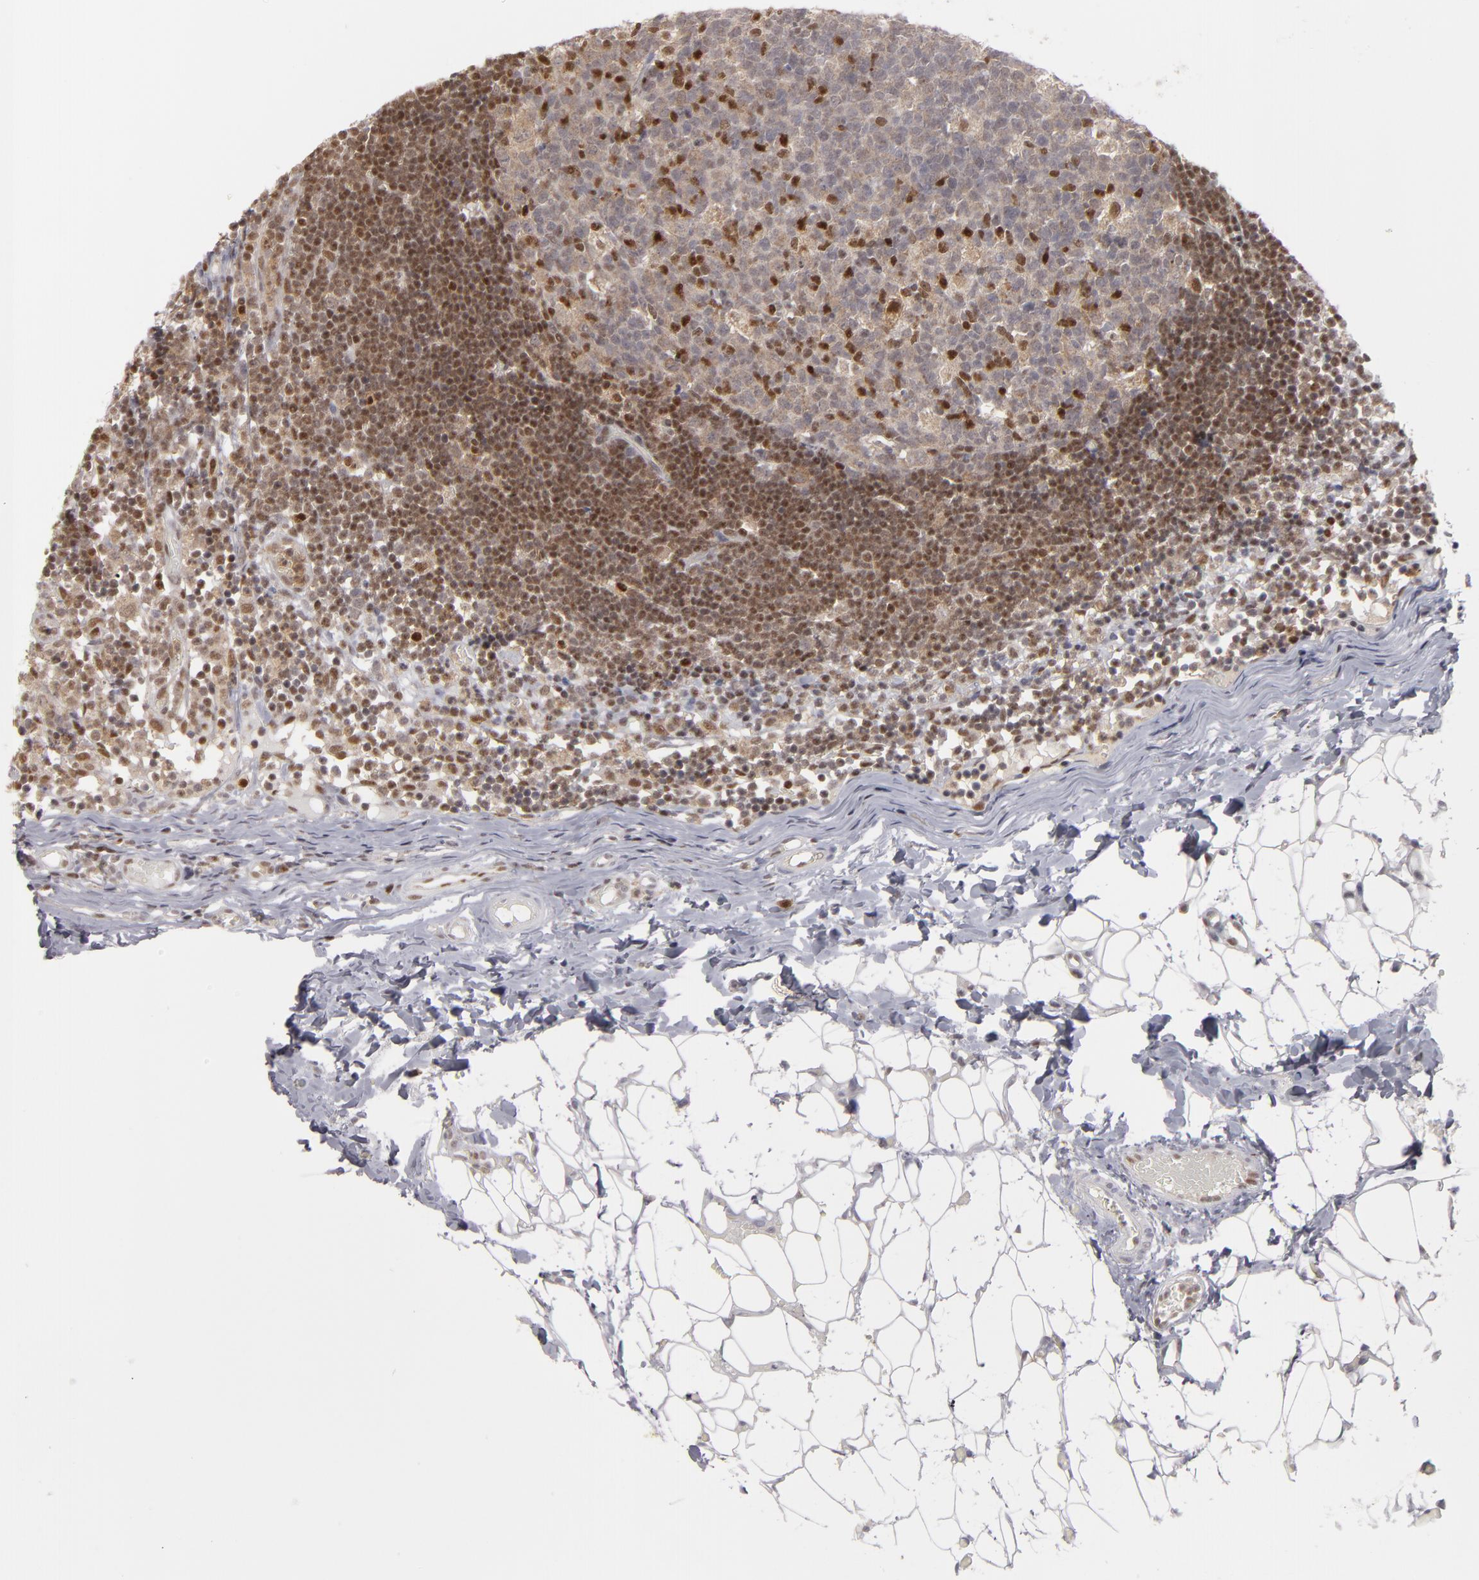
{"staining": {"intensity": "weak", "quantity": "<25%", "location": "cytoplasmic/membranous,nuclear"}, "tissue": "lymph node", "cell_type": "Germinal center cells", "image_type": "normal", "snomed": [{"axis": "morphology", "description": "Normal tissue, NOS"}, {"axis": "morphology", "description": "Inflammation, NOS"}, {"axis": "topography", "description": "Lymph node"}, {"axis": "topography", "description": "Salivary gland"}], "caption": "IHC photomicrograph of benign human lymph node stained for a protein (brown), which exhibits no staining in germinal center cells.", "gene": "GSR", "patient": {"sex": "male", "age": 3}}